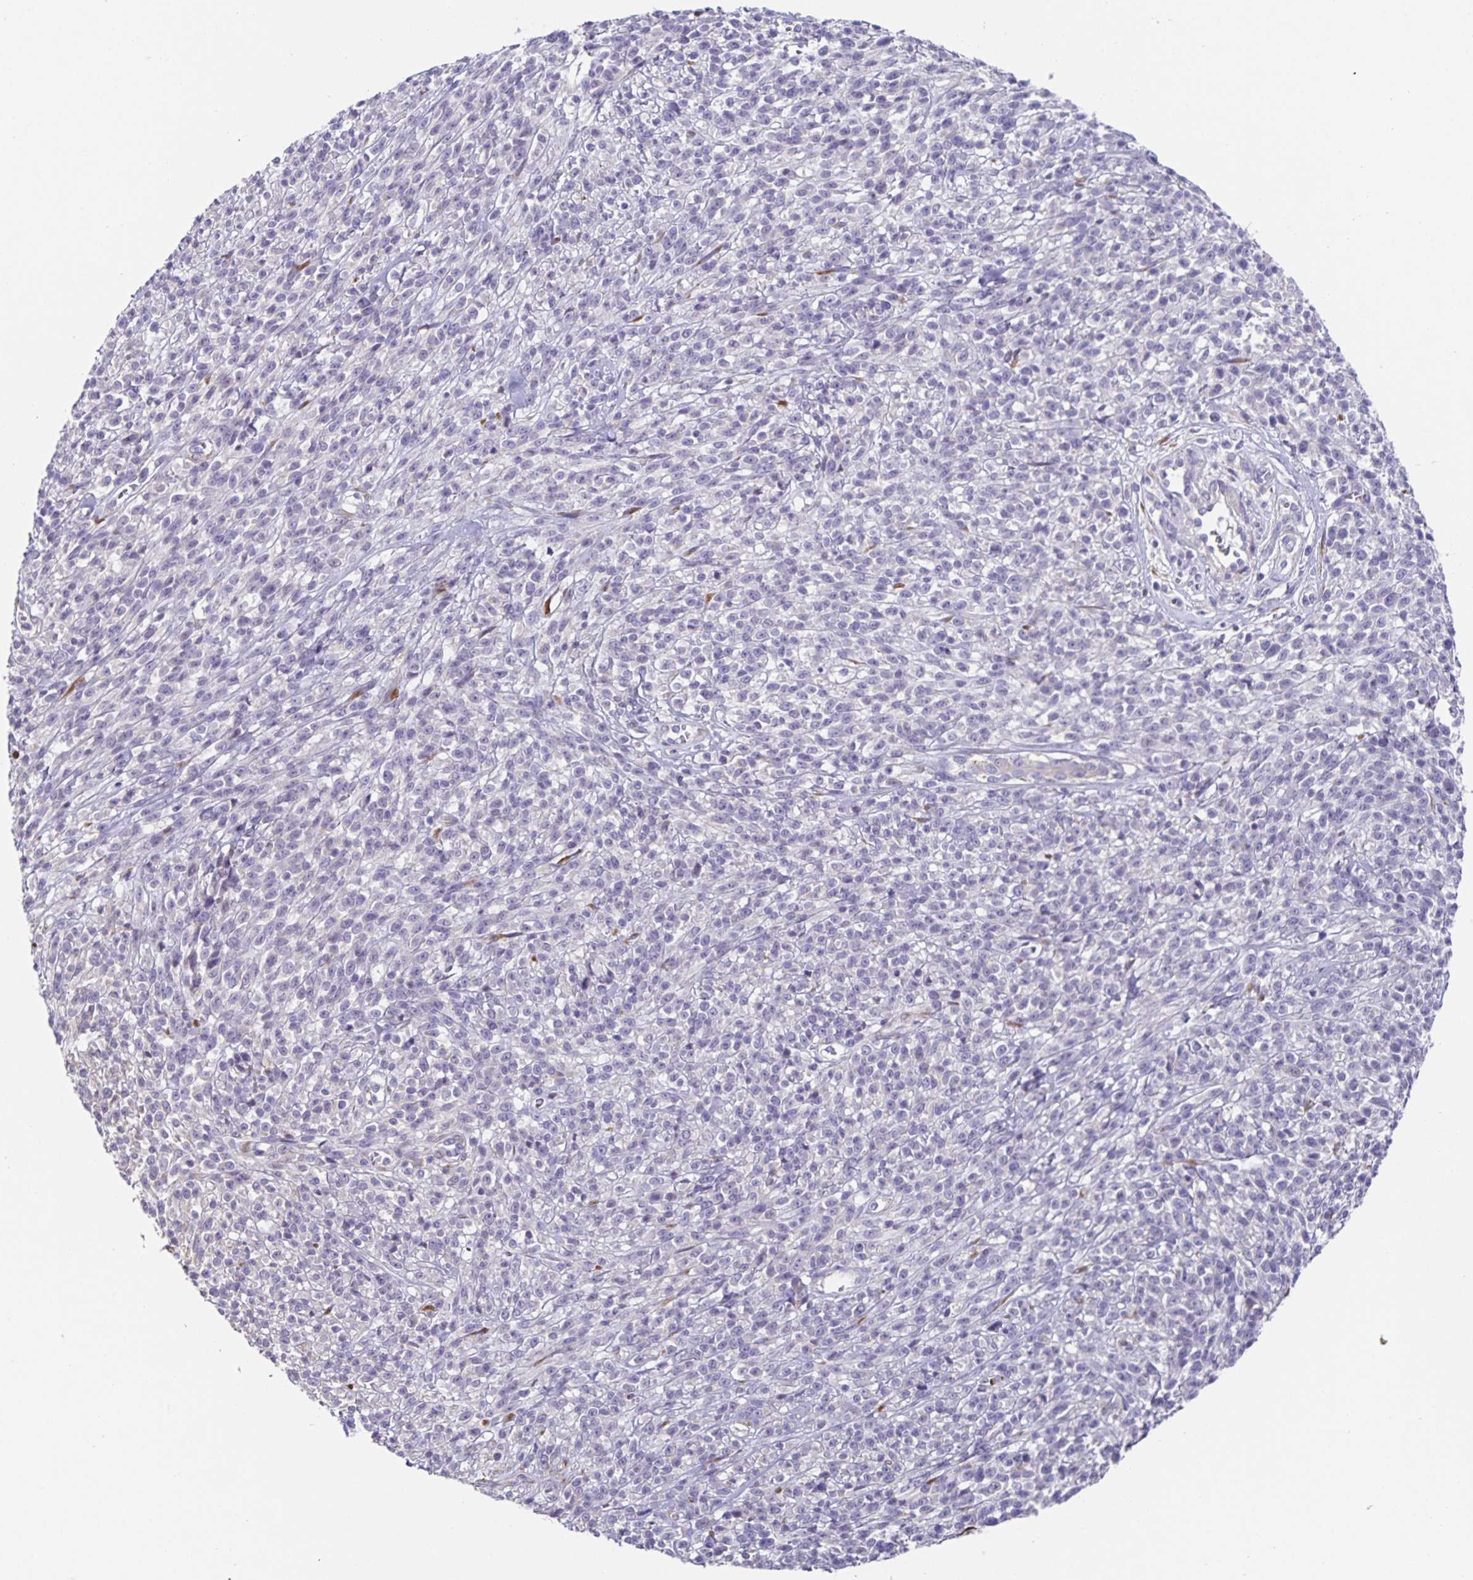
{"staining": {"intensity": "negative", "quantity": "none", "location": "none"}, "tissue": "melanoma", "cell_type": "Tumor cells", "image_type": "cancer", "snomed": [{"axis": "morphology", "description": "Malignant melanoma, NOS"}, {"axis": "topography", "description": "Skin"}, {"axis": "topography", "description": "Skin of trunk"}], "caption": "A photomicrograph of melanoma stained for a protein demonstrates no brown staining in tumor cells.", "gene": "PRR36", "patient": {"sex": "male", "age": 74}}